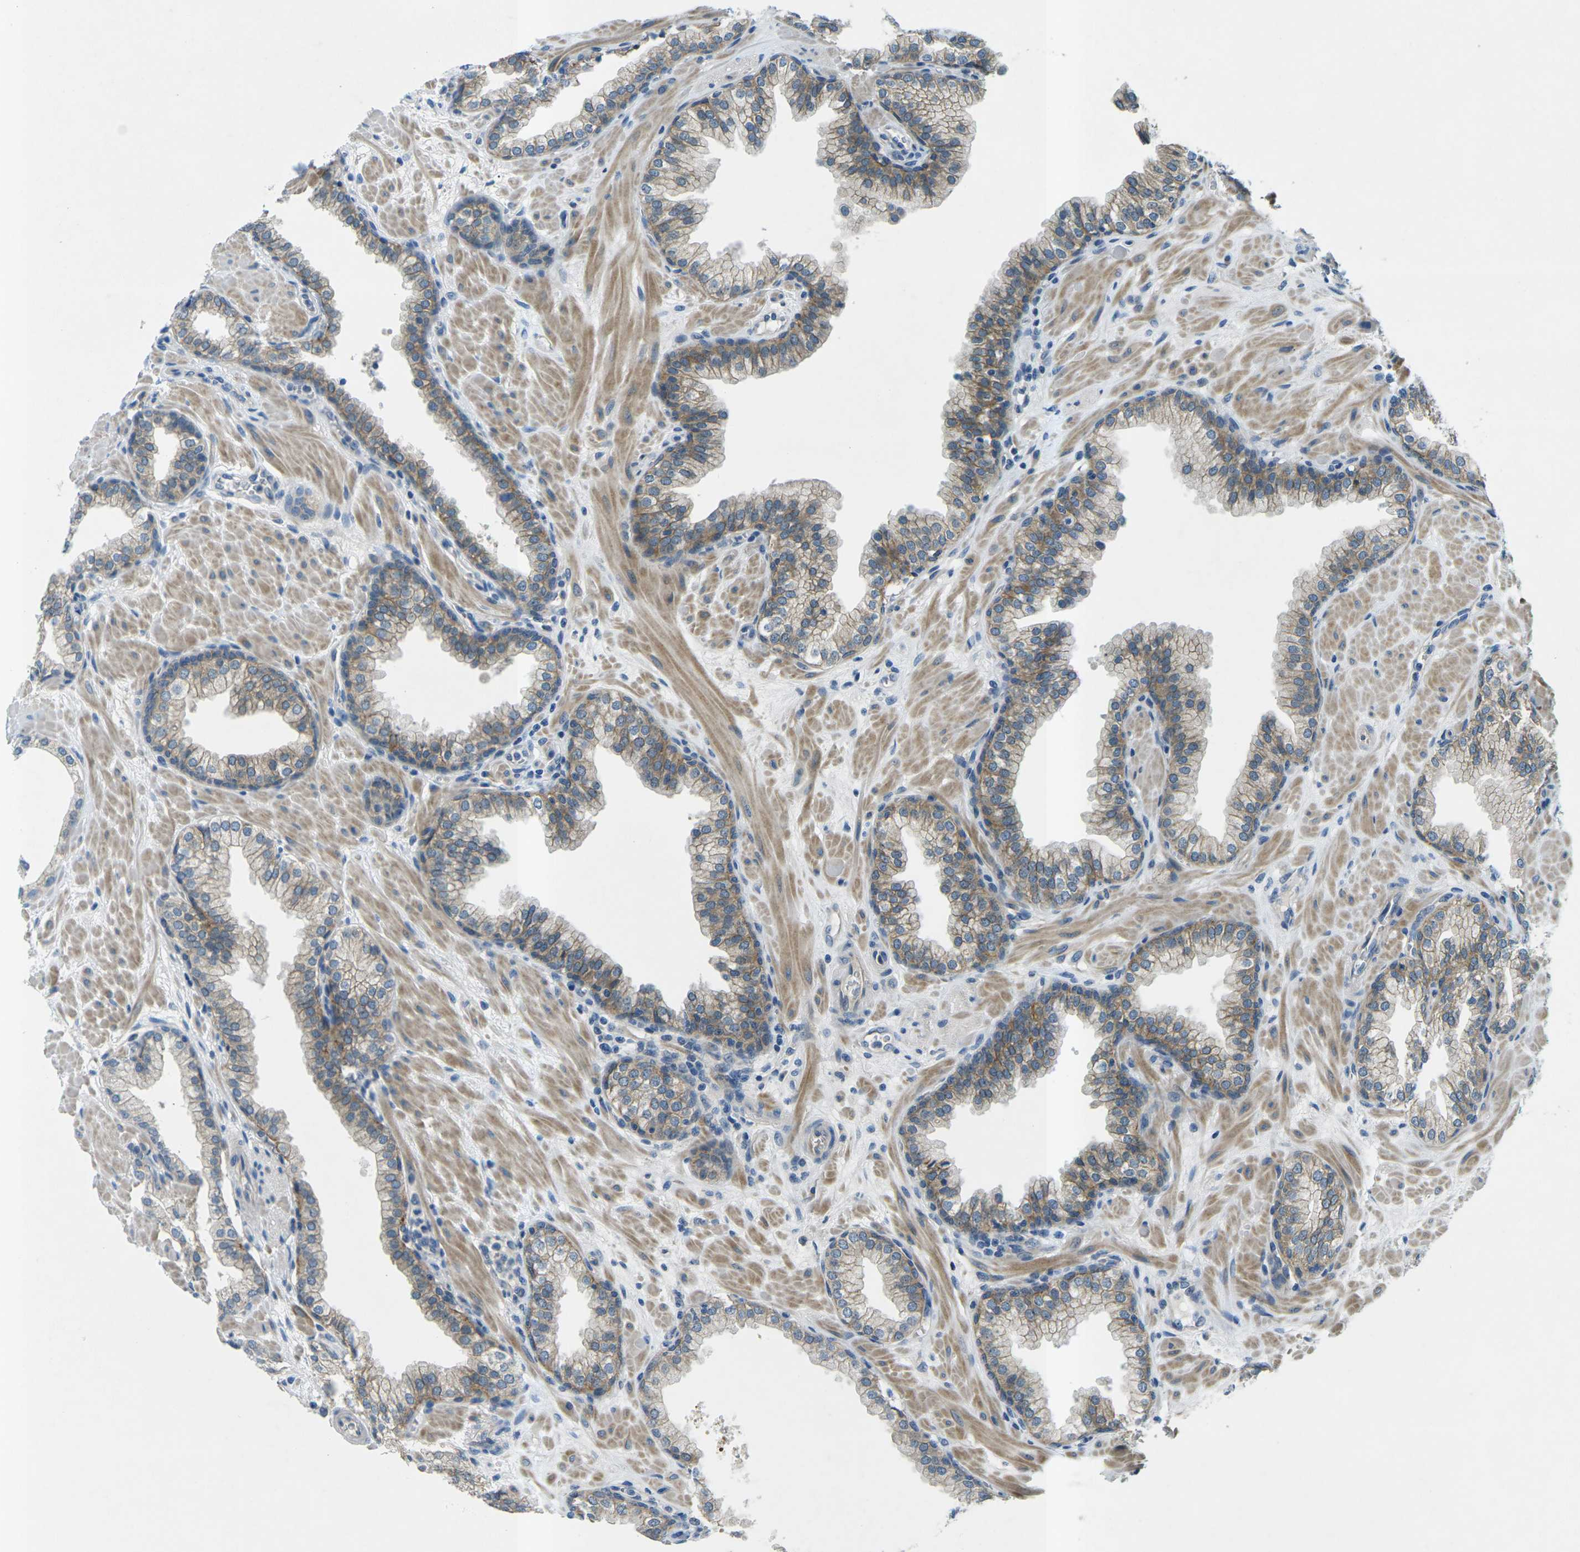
{"staining": {"intensity": "moderate", "quantity": "25%-75%", "location": "cytoplasmic/membranous"}, "tissue": "prostate", "cell_type": "Glandular cells", "image_type": "normal", "snomed": [{"axis": "morphology", "description": "Normal tissue, NOS"}, {"axis": "morphology", "description": "Urothelial carcinoma, Low grade"}, {"axis": "topography", "description": "Urinary bladder"}, {"axis": "topography", "description": "Prostate"}], "caption": "The histopathology image reveals a brown stain indicating the presence of a protein in the cytoplasmic/membranous of glandular cells in prostate. (Stains: DAB in brown, nuclei in blue, Microscopy: brightfield microscopy at high magnification).", "gene": "CTNND1", "patient": {"sex": "male", "age": 60}}